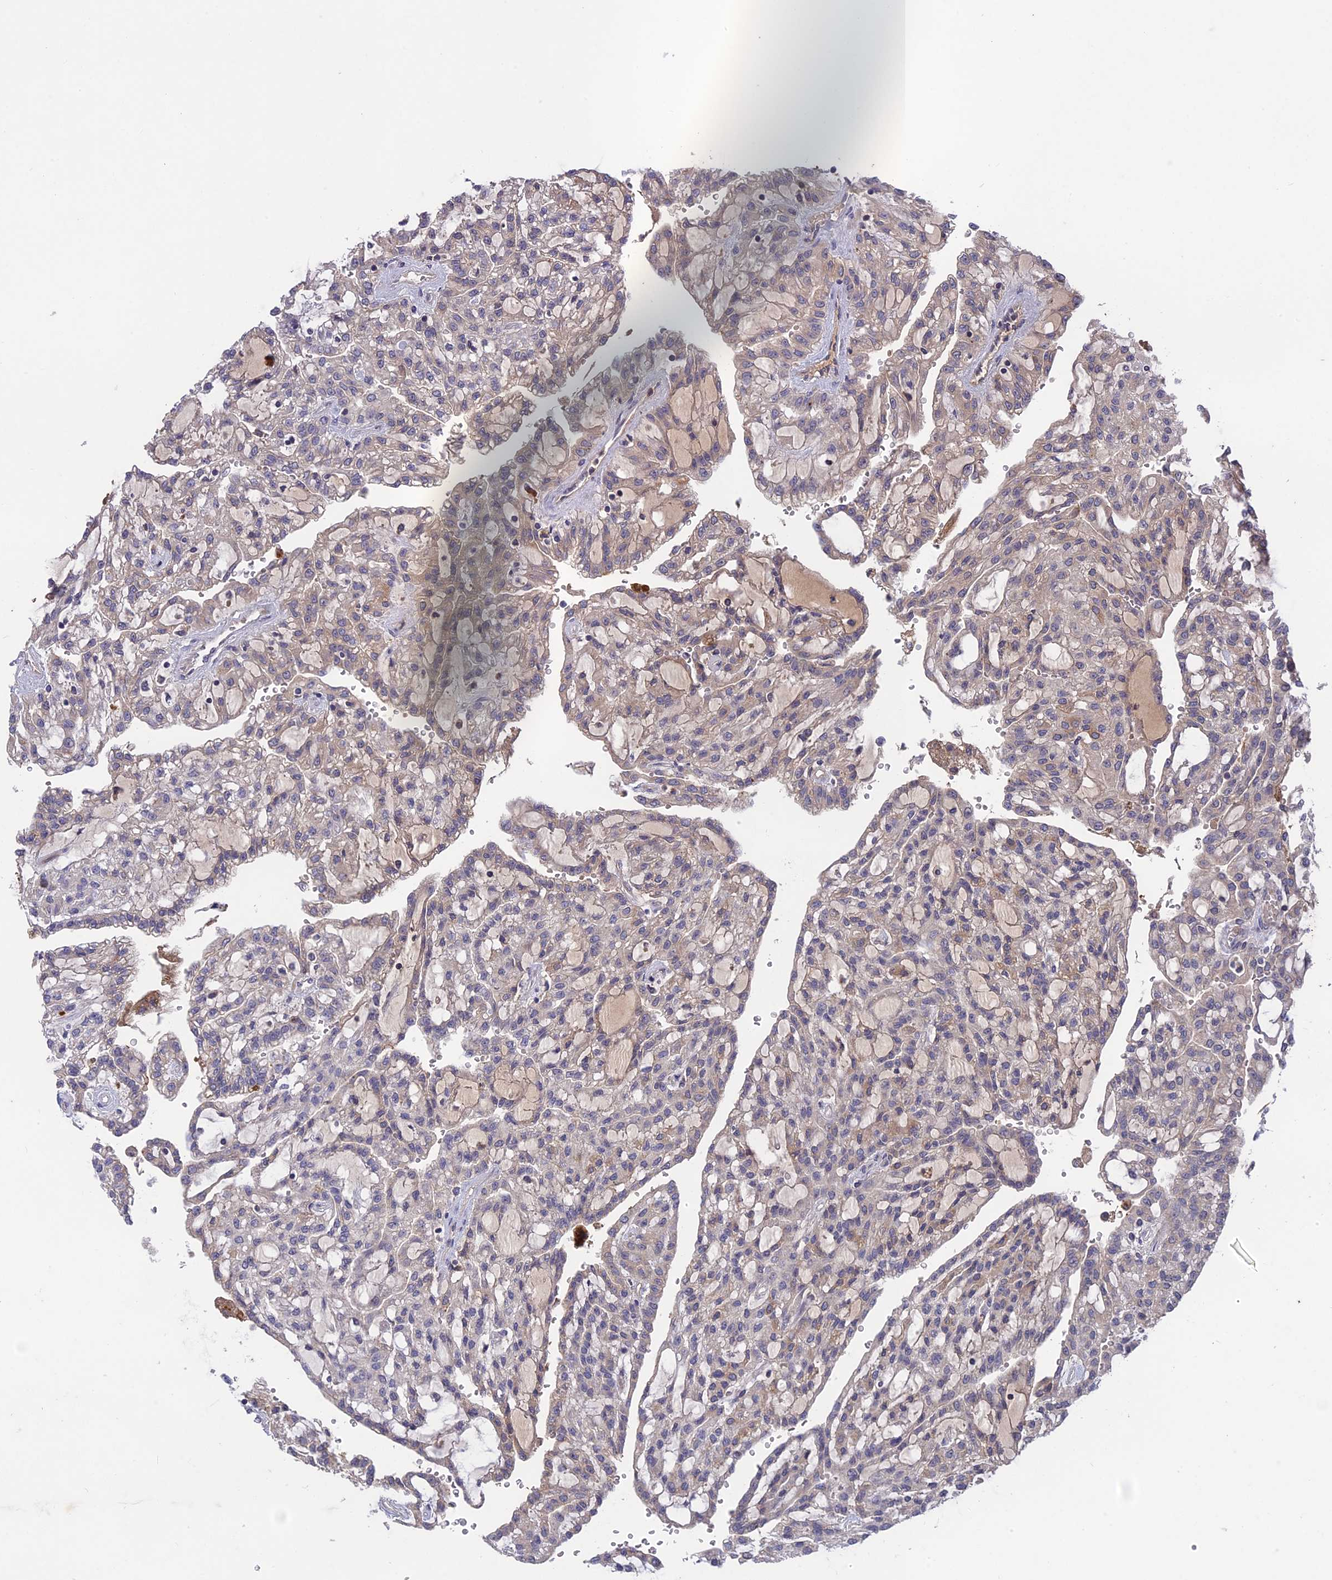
{"staining": {"intensity": "weak", "quantity": "<25%", "location": "cytoplasmic/membranous"}, "tissue": "renal cancer", "cell_type": "Tumor cells", "image_type": "cancer", "snomed": [{"axis": "morphology", "description": "Adenocarcinoma, NOS"}, {"axis": "topography", "description": "Kidney"}], "caption": "Tumor cells show no significant staining in renal adenocarcinoma.", "gene": "ADO", "patient": {"sex": "male", "age": 63}}